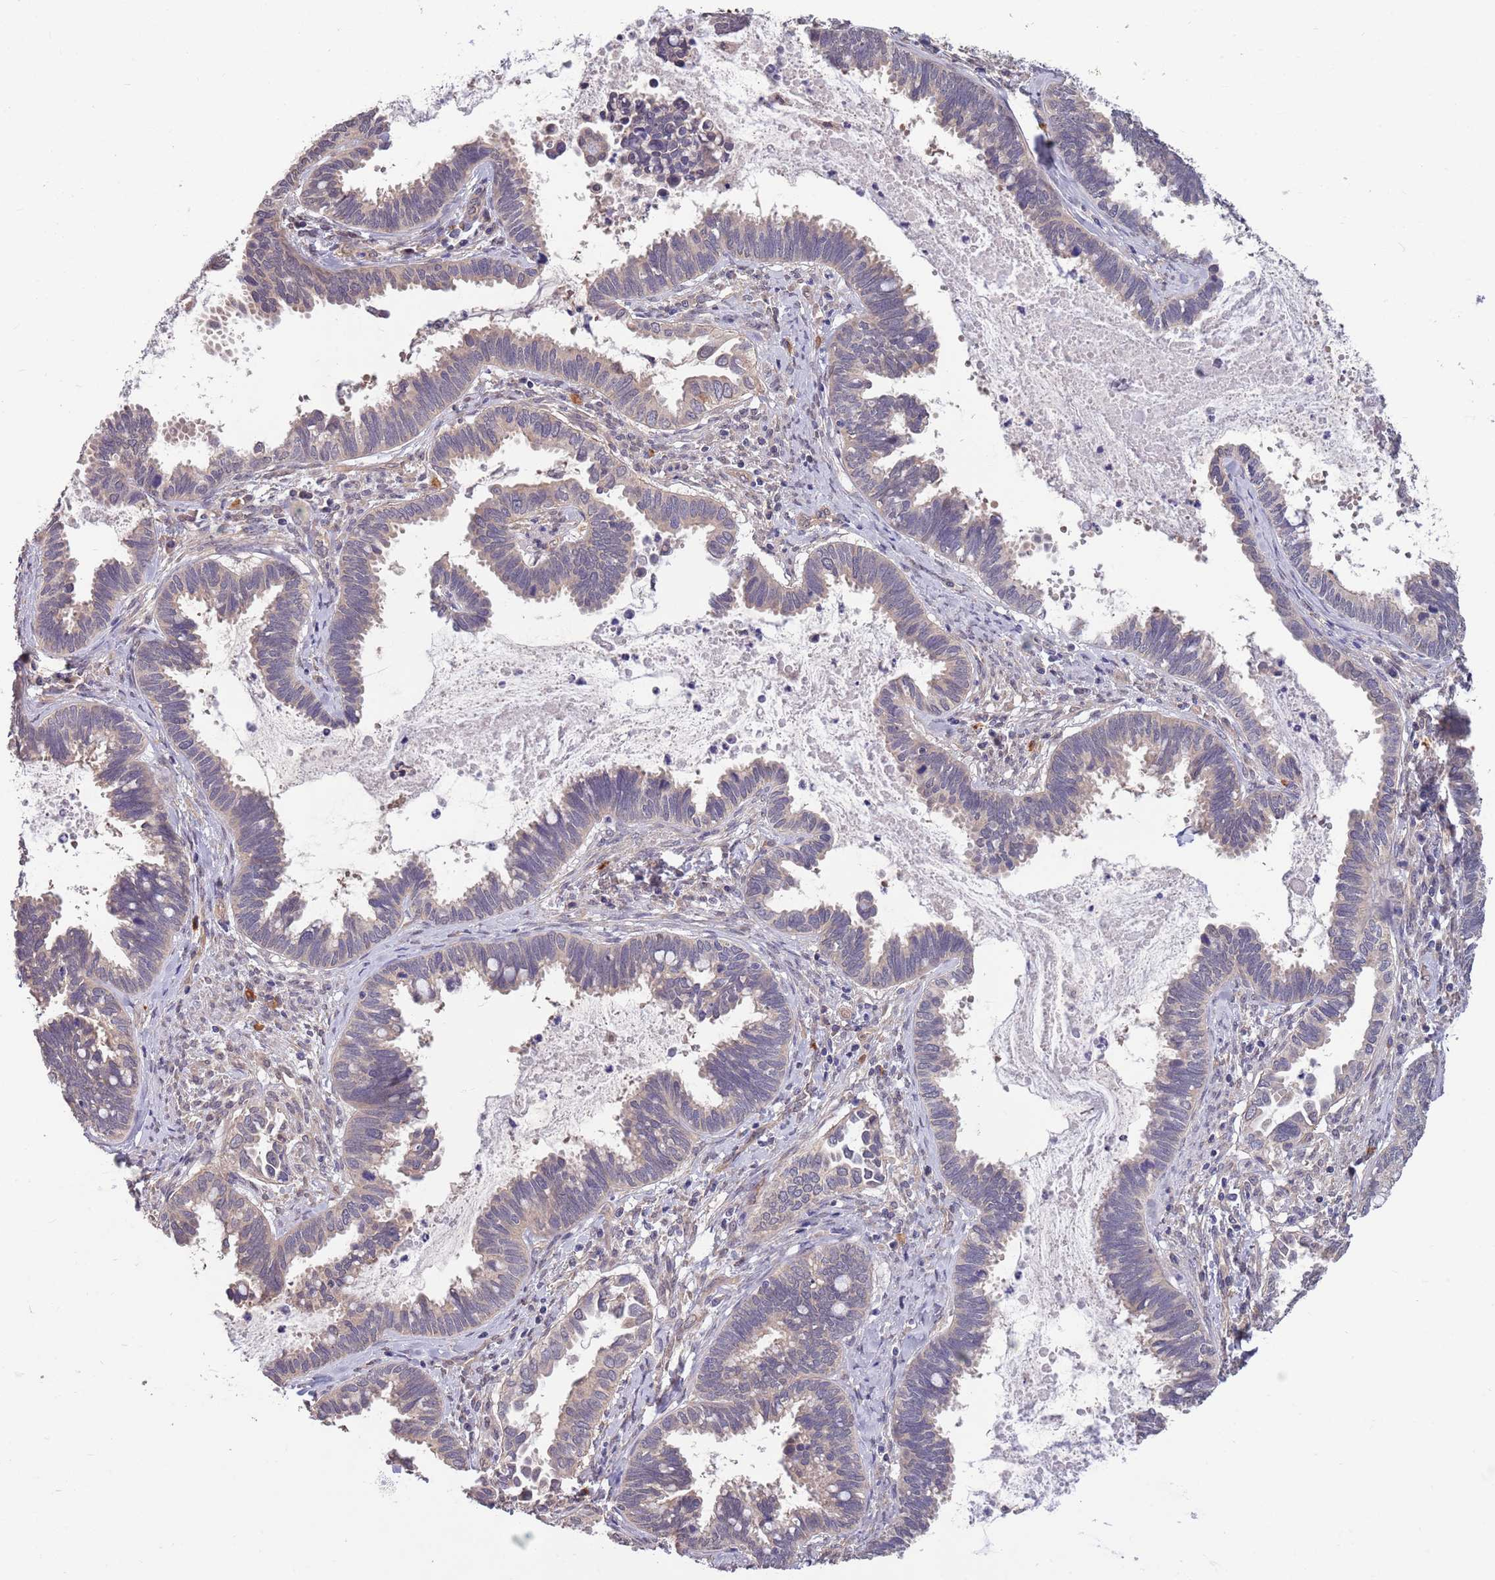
{"staining": {"intensity": "negative", "quantity": "none", "location": "none"}, "tissue": "cervical cancer", "cell_type": "Tumor cells", "image_type": "cancer", "snomed": [{"axis": "morphology", "description": "Adenocarcinoma, NOS"}, {"axis": "topography", "description": "Cervix"}], "caption": "DAB immunohistochemical staining of cervical cancer reveals no significant positivity in tumor cells.", "gene": "MARVELD2", "patient": {"sex": "female", "age": 37}}